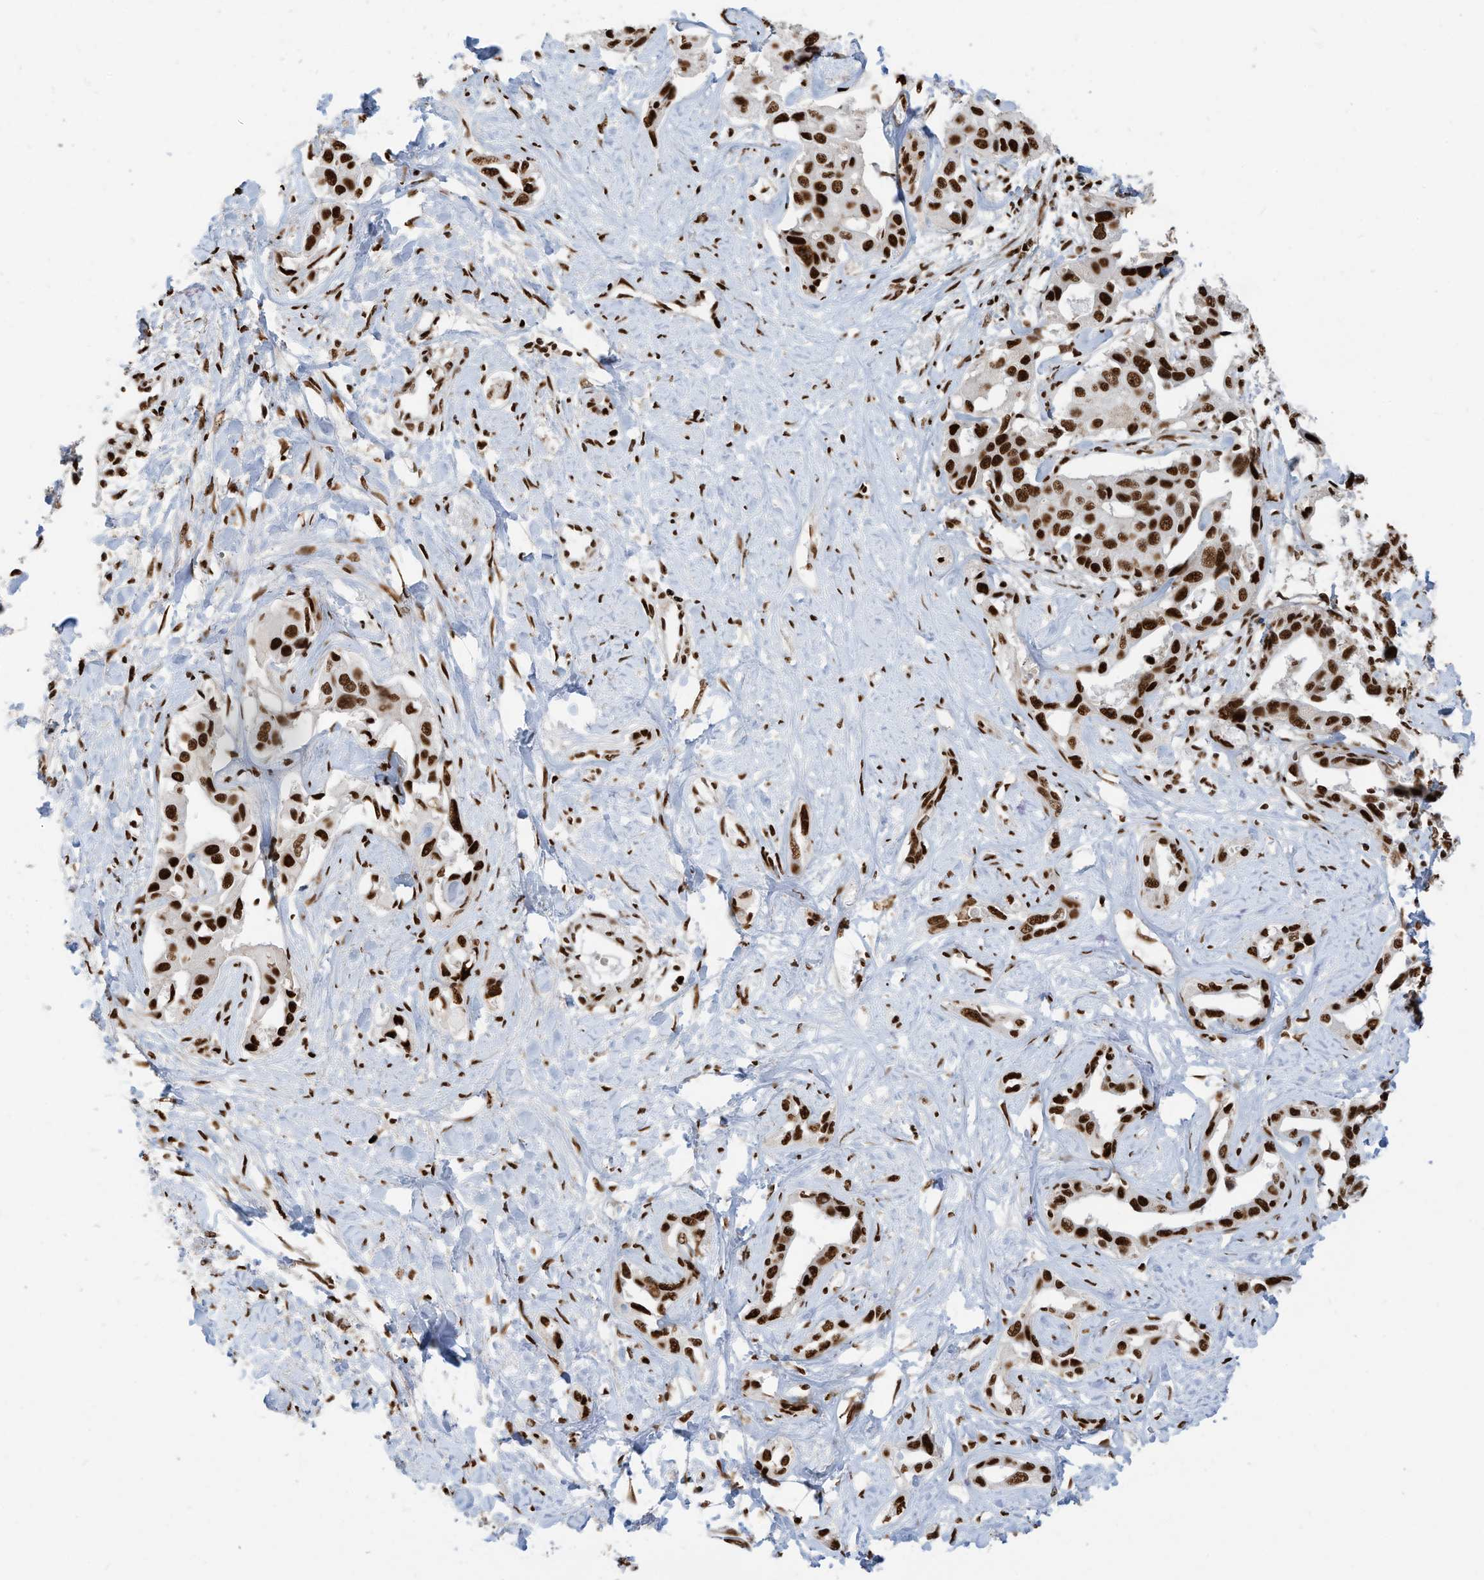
{"staining": {"intensity": "strong", "quantity": ">75%", "location": "nuclear"}, "tissue": "liver cancer", "cell_type": "Tumor cells", "image_type": "cancer", "snomed": [{"axis": "morphology", "description": "Cholangiocarcinoma"}, {"axis": "topography", "description": "Liver"}], "caption": "About >75% of tumor cells in liver cancer demonstrate strong nuclear protein expression as visualized by brown immunohistochemical staining.", "gene": "SAMD15", "patient": {"sex": "male", "age": 59}}